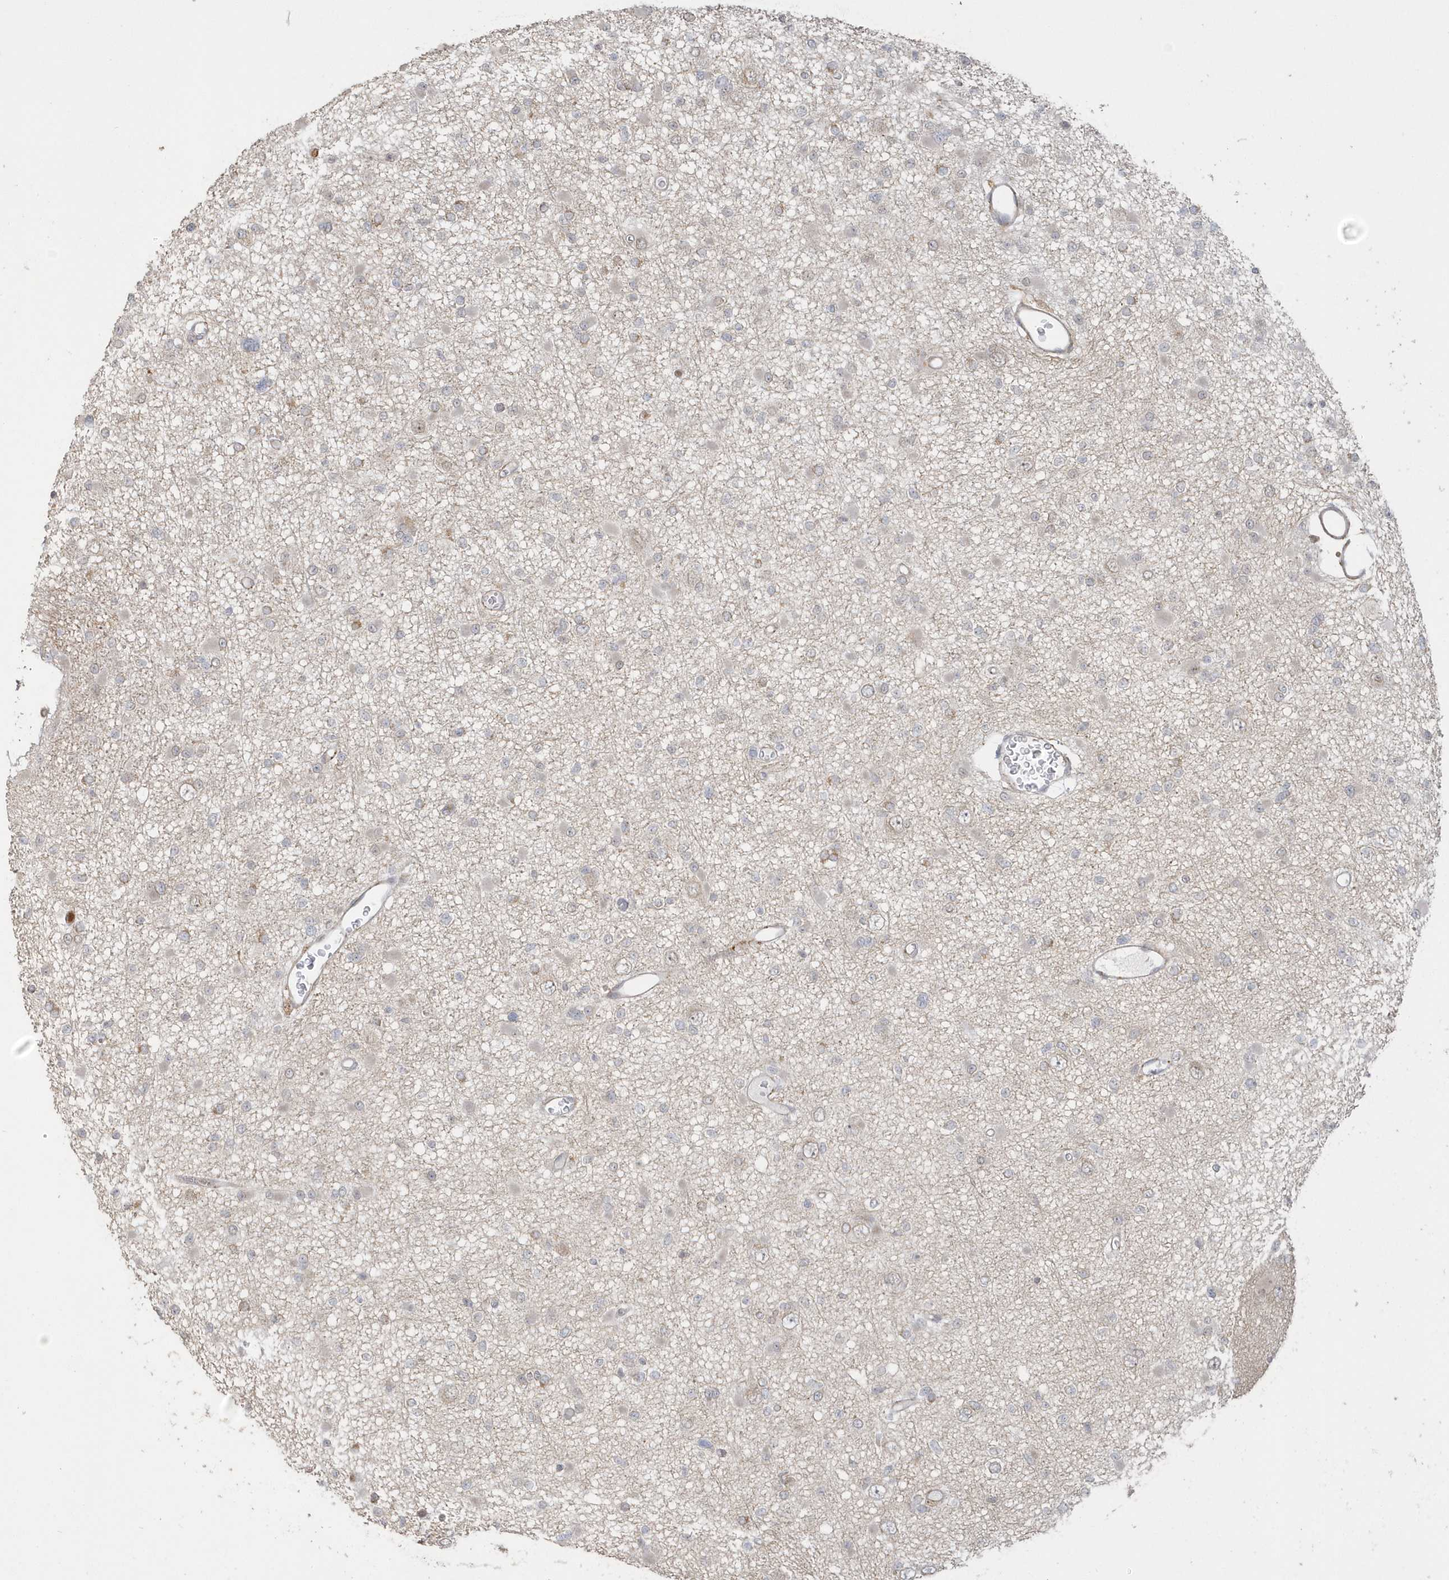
{"staining": {"intensity": "negative", "quantity": "none", "location": "none"}, "tissue": "glioma", "cell_type": "Tumor cells", "image_type": "cancer", "snomed": [{"axis": "morphology", "description": "Glioma, malignant, Low grade"}, {"axis": "topography", "description": "Brain"}], "caption": "Glioma was stained to show a protein in brown. There is no significant positivity in tumor cells.", "gene": "NAF1", "patient": {"sex": "female", "age": 22}}